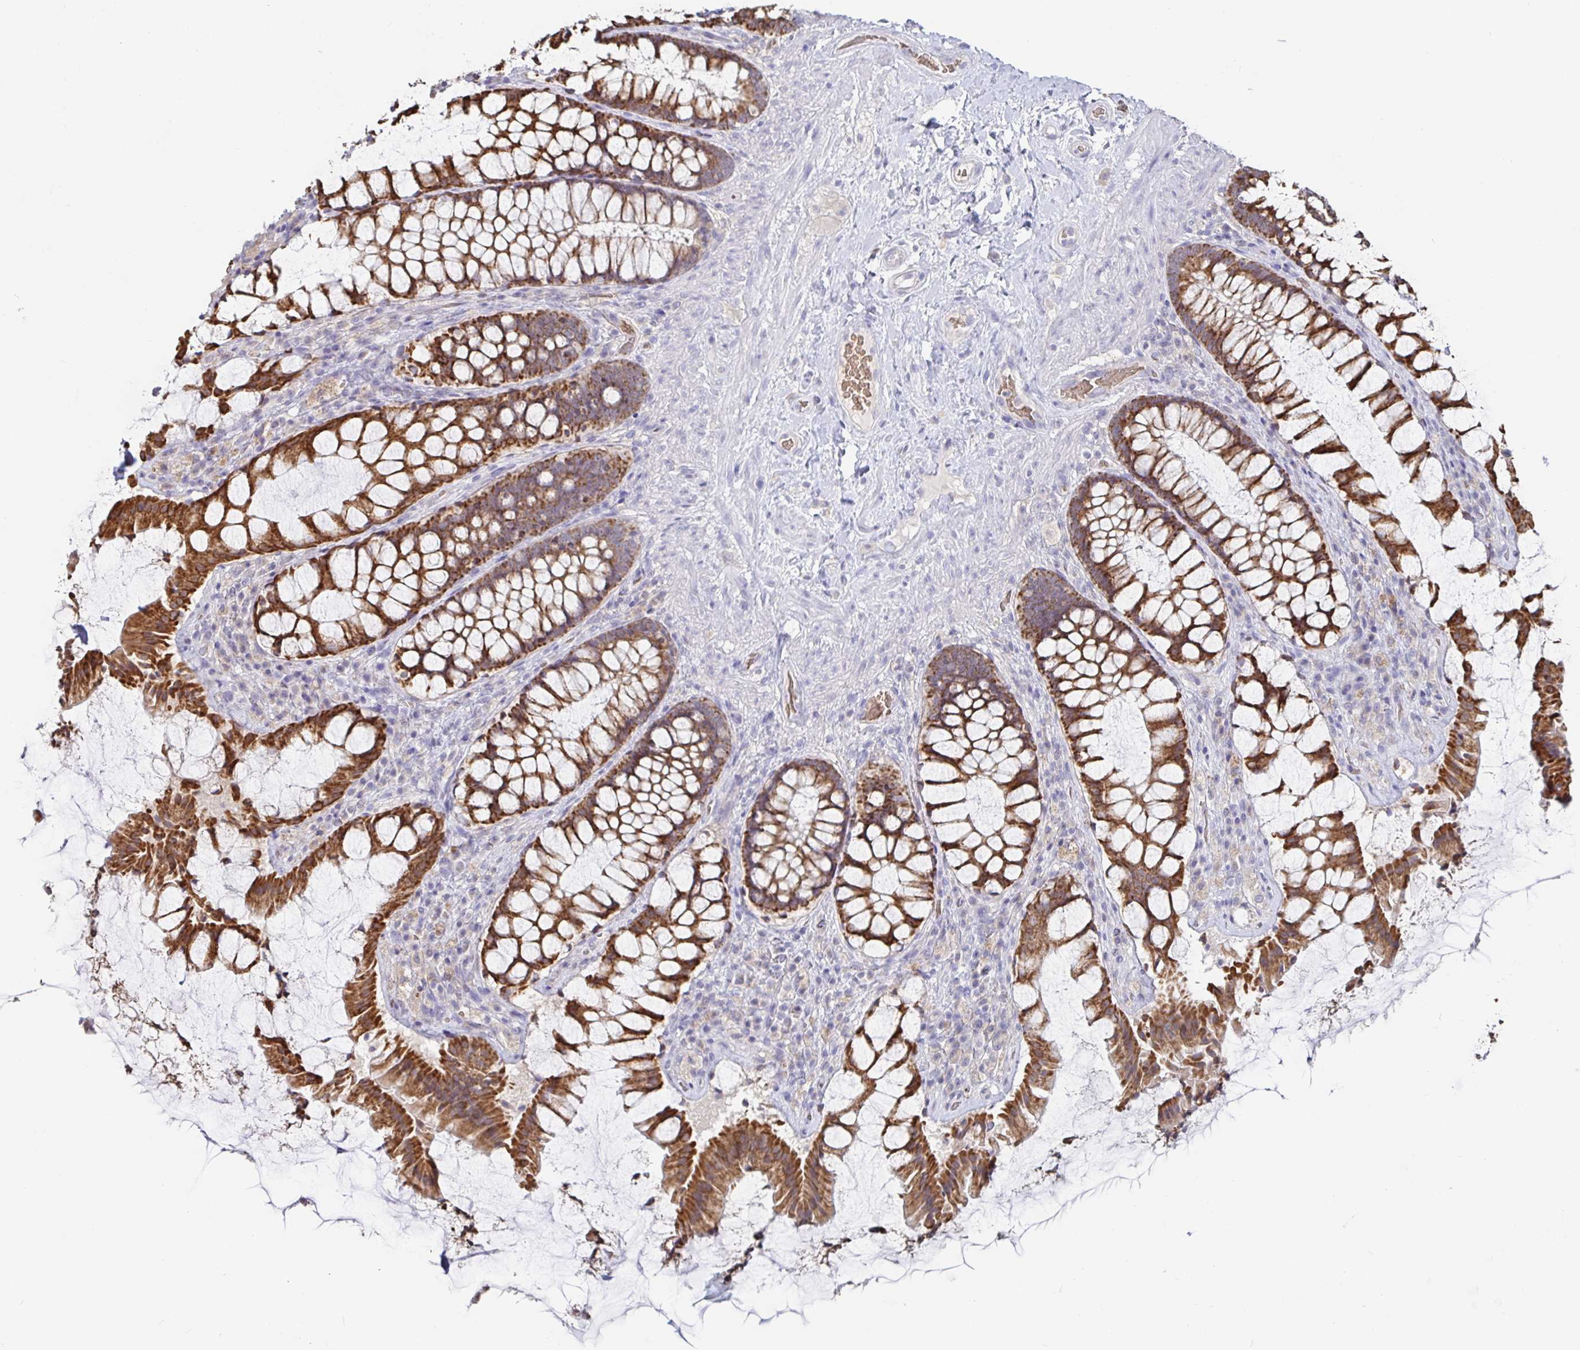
{"staining": {"intensity": "moderate", "quantity": ">75%", "location": "cytoplasmic/membranous"}, "tissue": "rectum", "cell_type": "Glandular cells", "image_type": "normal", "snomed": [{"axis": "morphology", "description": "Normal tissue, NOS"}, {"axis": "topography", "description": "Rectum"}], "caption": "Immunohistochemistry image of benign rectum: human rectum stained using immunohistochemistry (IHC) demonstrates medium levels of moderate protein expression localized specifically in the cytoplasmic/membranous of glandular cells, appearing as a cytoplasmic/membranous brown color.", "gene": "SPPL3", "patient": {"sex": "female", "age": 58}}